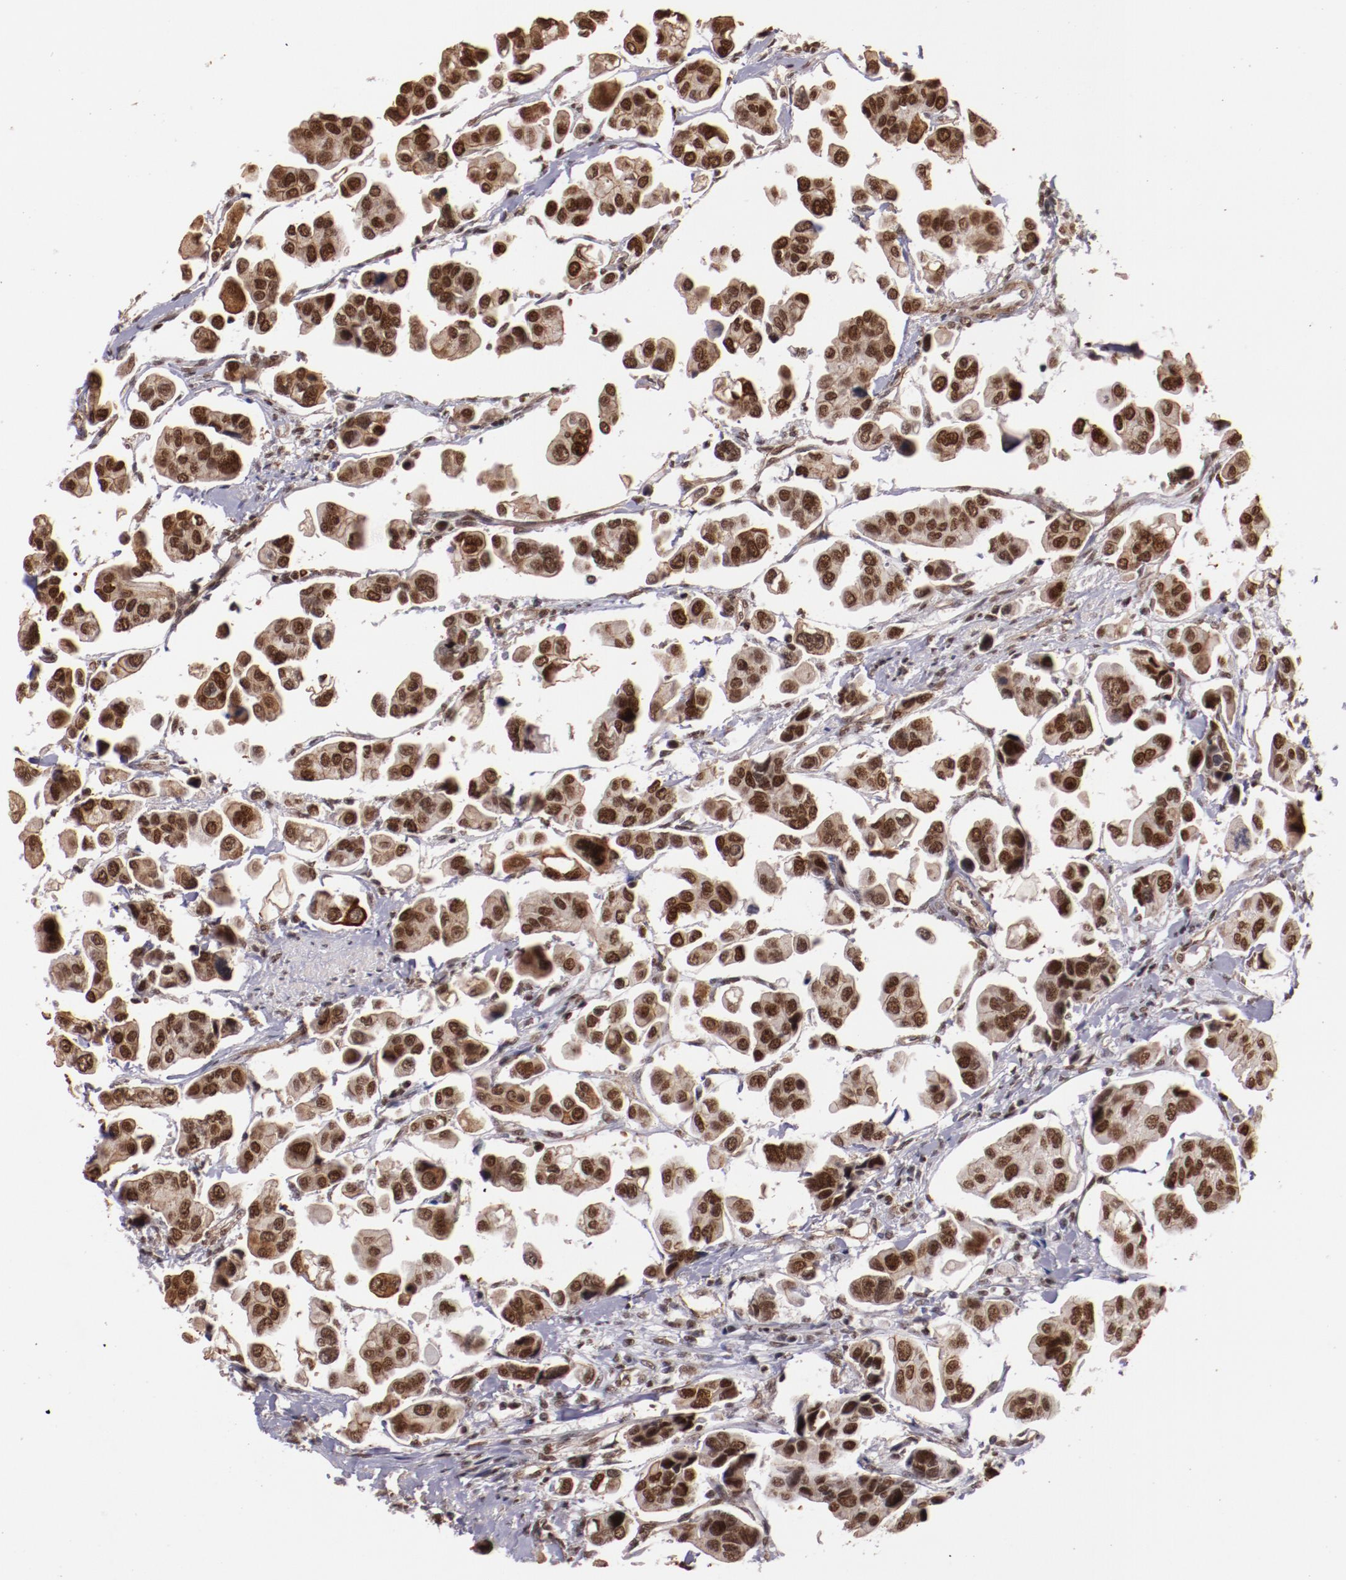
{"staining": {"intensity": "moderate", "quantity": ">75%", "location": "nuclear"}, "tissue": "urothelial cancer", "cell_type": "Tumor cells", "image_type": "cancer", "snomed": [{"axis": "morphology", "description": "Adenocarcinoma, NOS"}, {"axis": "topography", "description": "Urinary bladder"}], "caption": "Immunohistochemical staining of urothelial cancer demonstrates medium levels of moderate nuclear expression in about >75% of tumor cells.", "gene": "STAG2", "patient": {"sex": "male", "age": 61}}